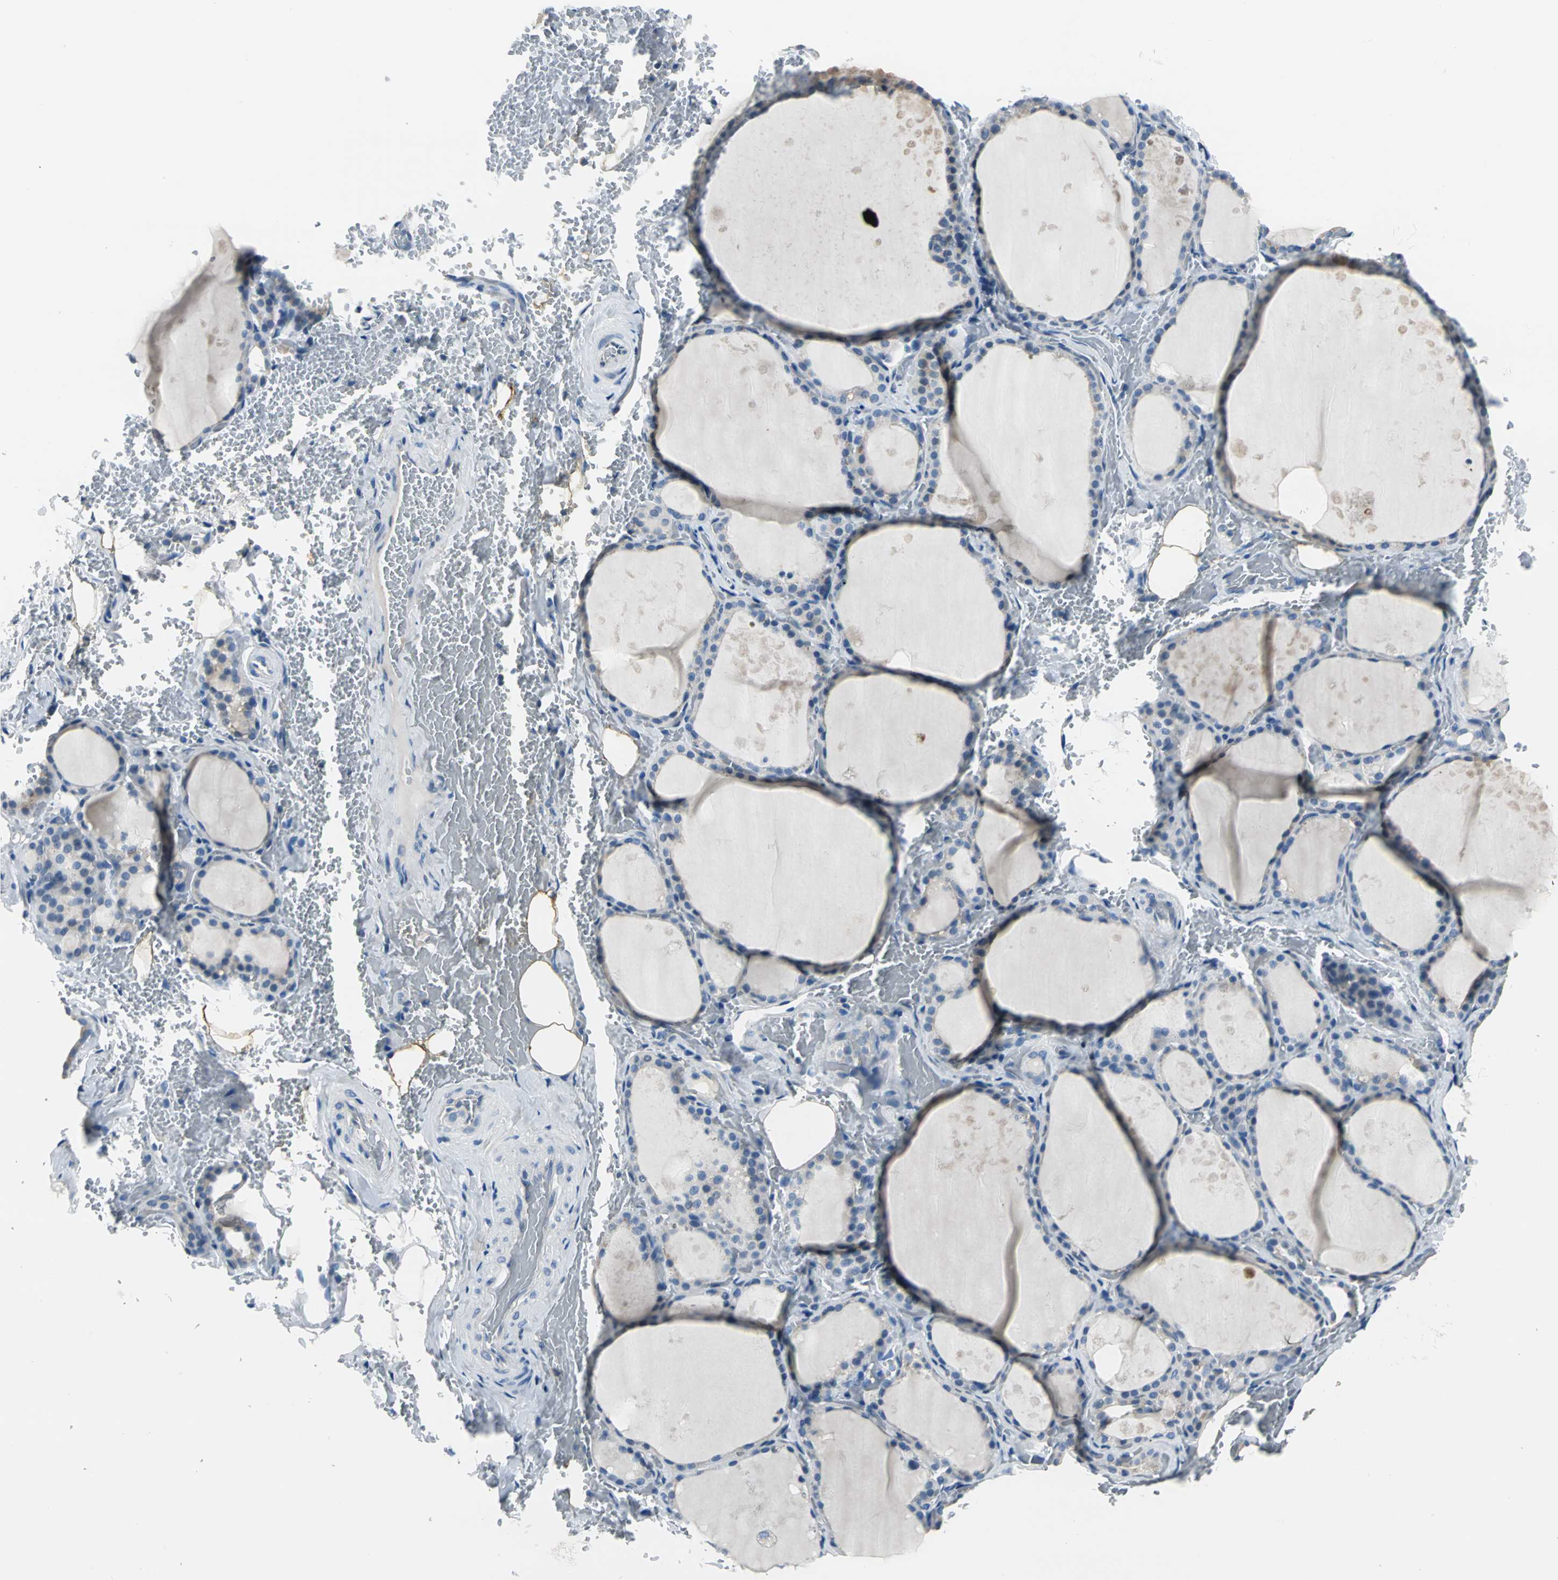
{"staining": {"intensity": "negative", "quantity": "none", "location": "none"}, "tissue": "thyroid gland", "cell_type": "Glandular cells", "image_type": "normal", "snomed": [{"axis": "morphology", "description": "Normal tissue, NOS"}, {"axis": "topography", "description": "Thyroid gland"}], "caption": "Immunohistochemistry photomicrograph of unremarkable thyroid gland: human thyroid gland stained with DAB (3,3'-diaminobenzidine) shows no significant protein positivity in glandular cells.", "gene": "ZNF415", "patient": {"sex": "male", "age": 61}}